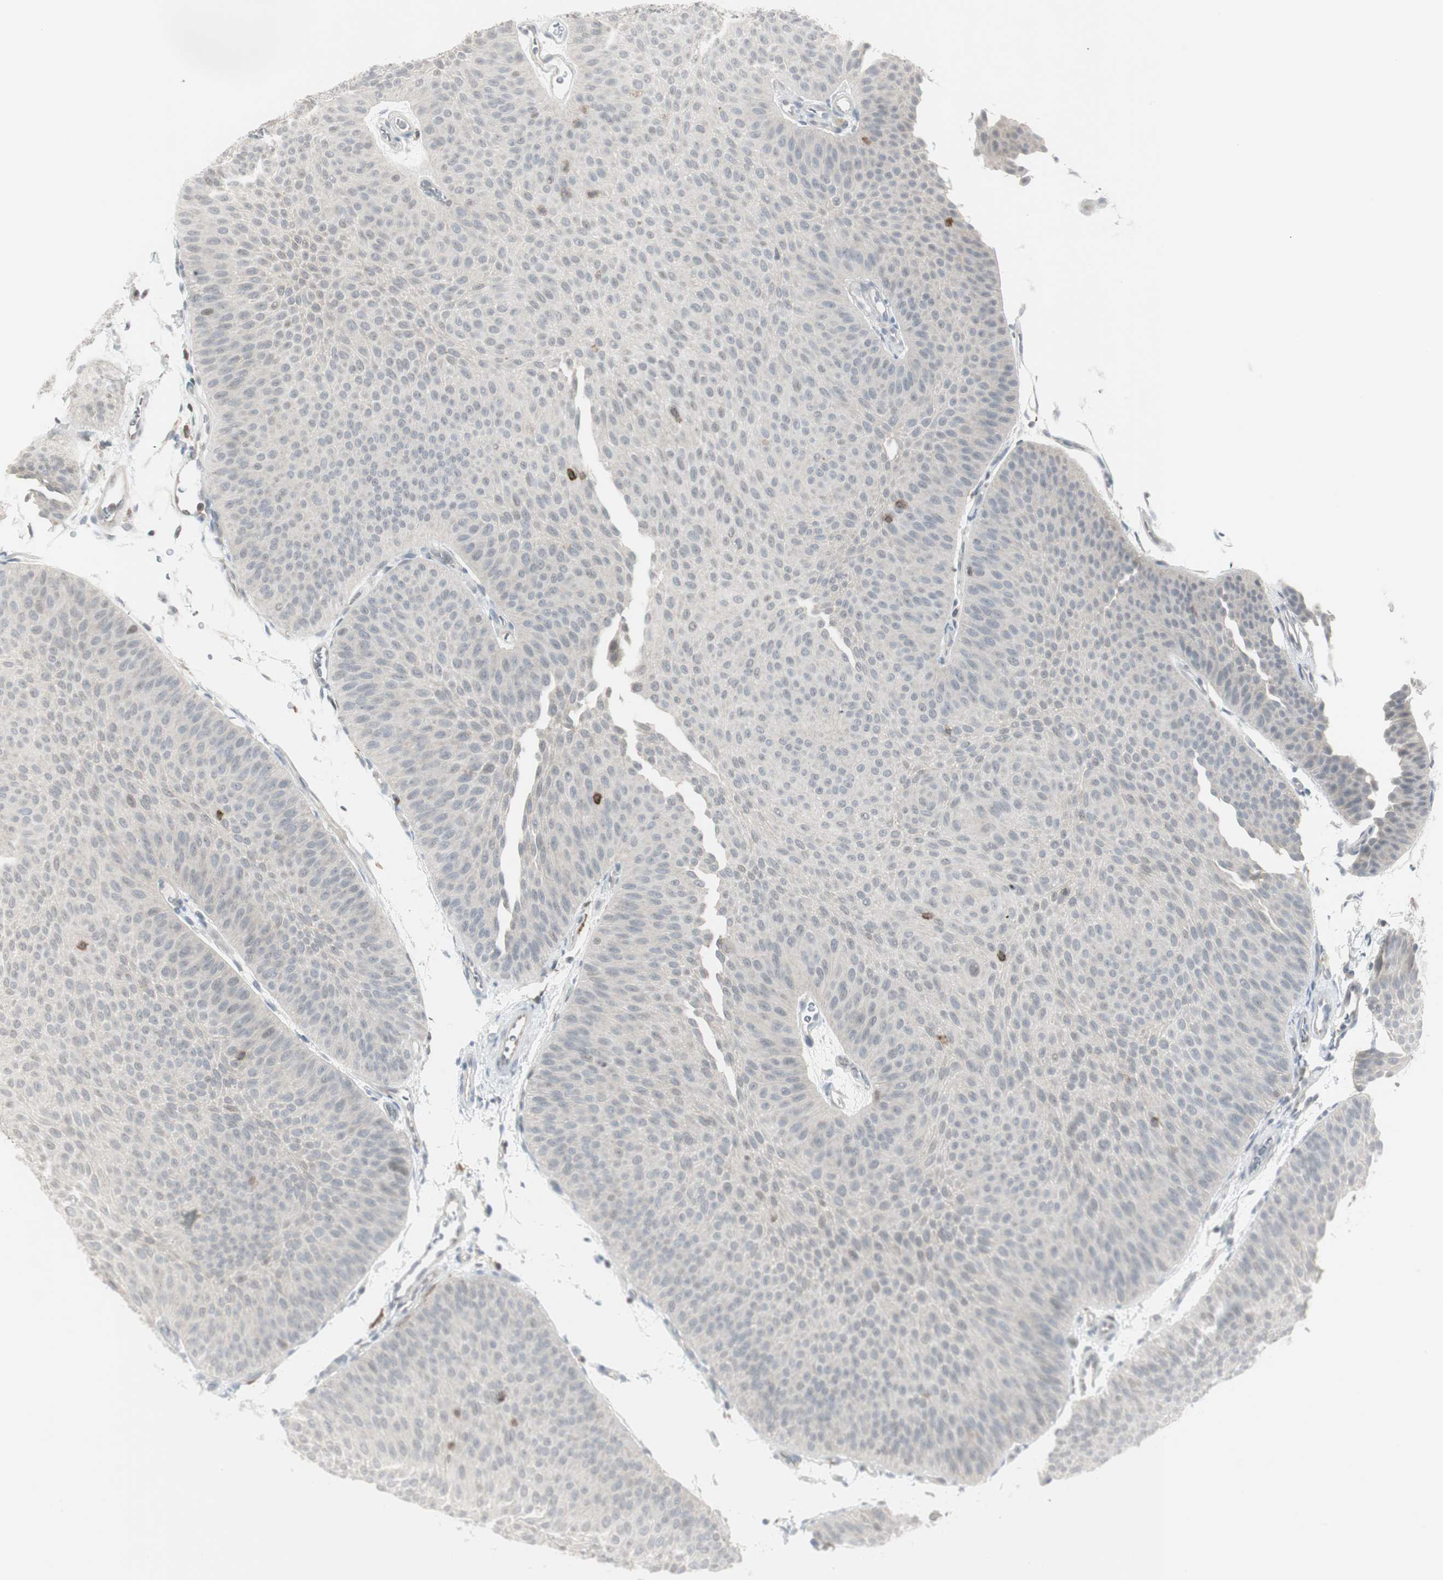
{"staining": {"intensity": "negative", "quantity": "none", "location": "none"}, "tissue": "urothelial cancer", "cell_type": "Tumor cells", "image_type": "cancer", "snomed": [{"axis": "morphology", "description": "Urothelial carcinoma, Low grade"}, {"axis": "topography", "description": "Urinary bladder"}], "caption": "High power microscopy histopathology image of an immunohistochemistry image of low-grade urothelial carcinoma, revealing no significant staining in tumor cells.", "gene": "MAP4K4", "patient": {"sex": "female", "age": 60}}